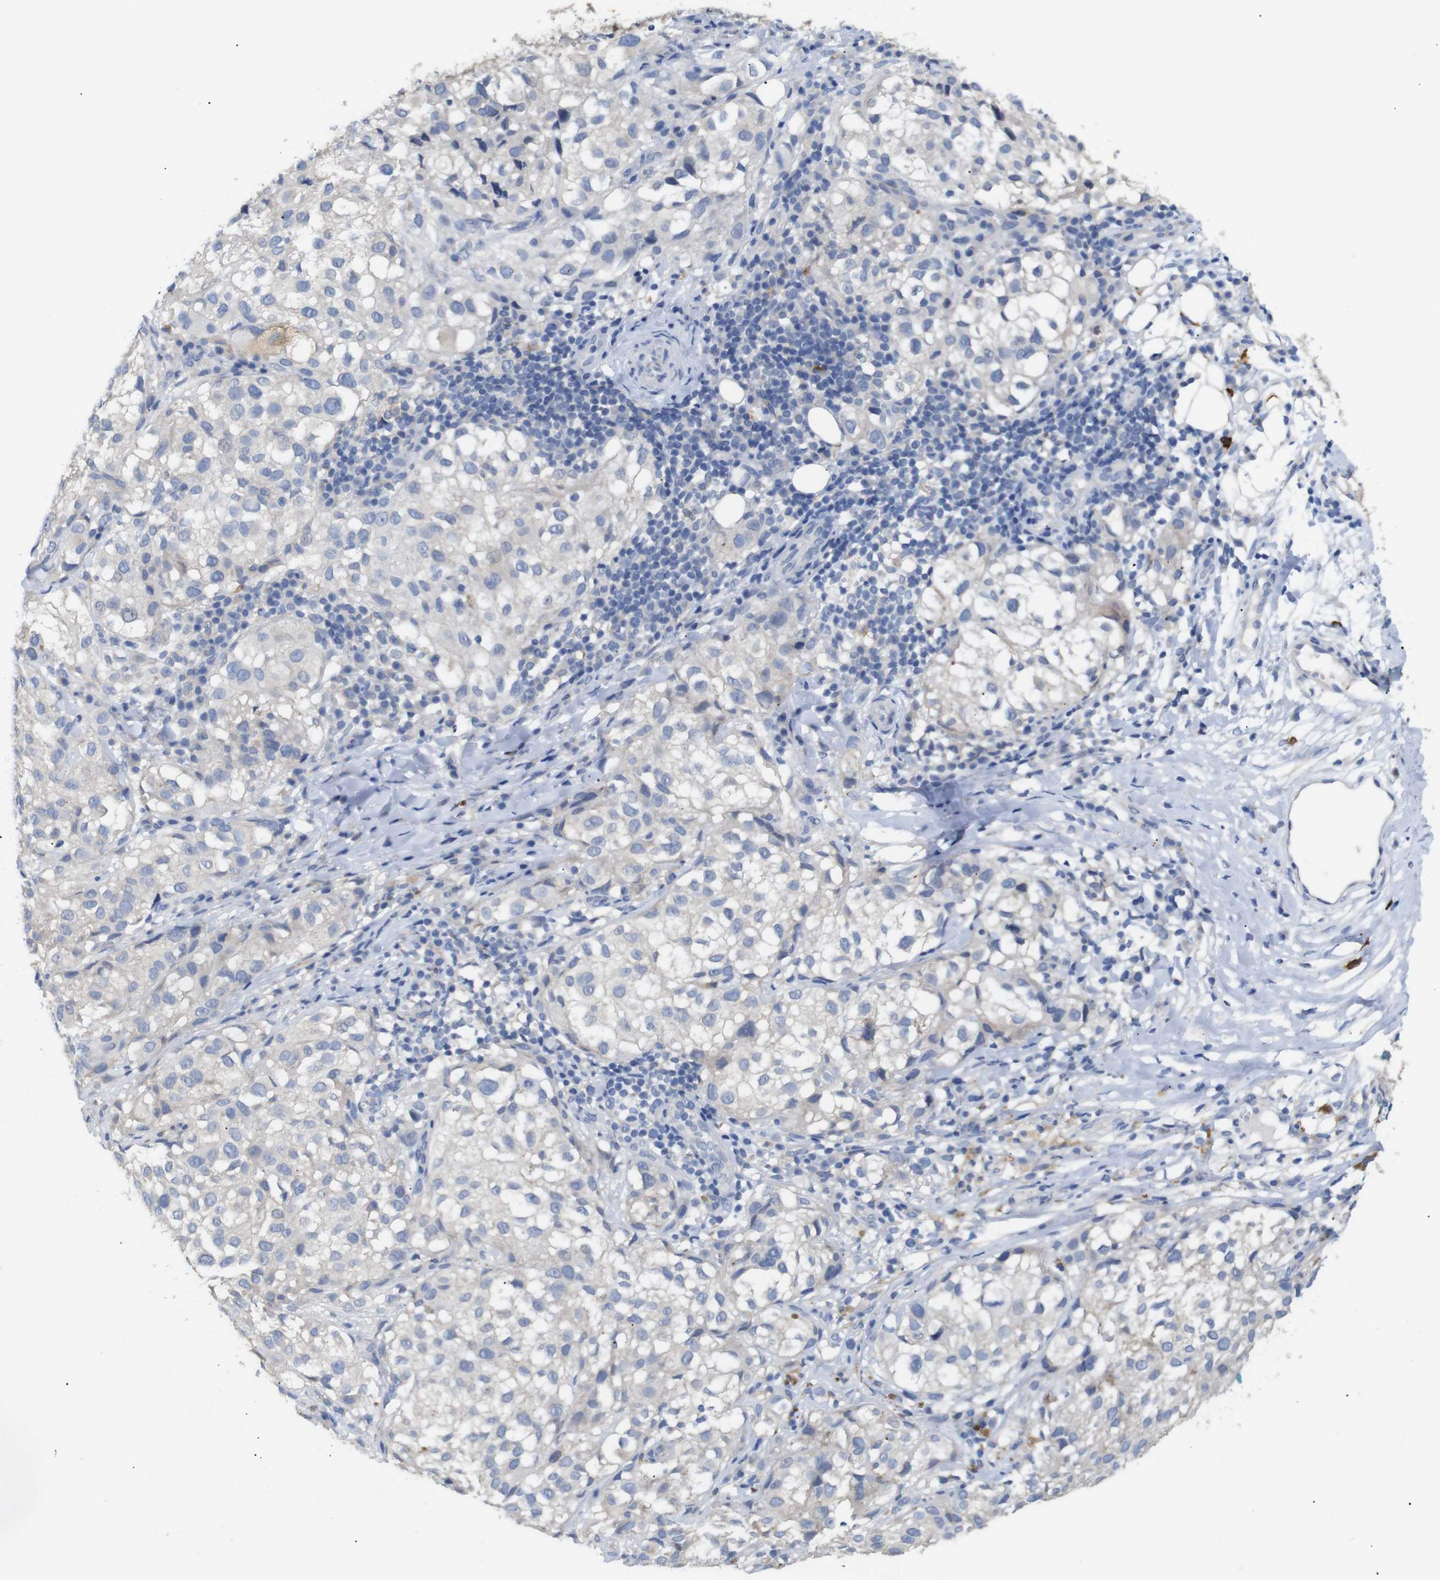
{"staining": {"intensity": "weak", "quantity": "<25%", "location": "cytoplasmic/membranous"}, "tissue": "melanoma", "cell_type": "Tumor cells", "image_type": "cancer", "snomed": [{"axis": "morphology", "description": "Necrosis, NOS"}, {"axis": "morphology", "description": "Malignant melanoma, NOS"}, {"axis": "topography", "description": "Skin"}], "caption": "Immunohistochemical staining of melanoma demonstrates no significant expression in tumor cells.", "gene": "ALOX15", "patient": {"sex": "female", "age": 87}}